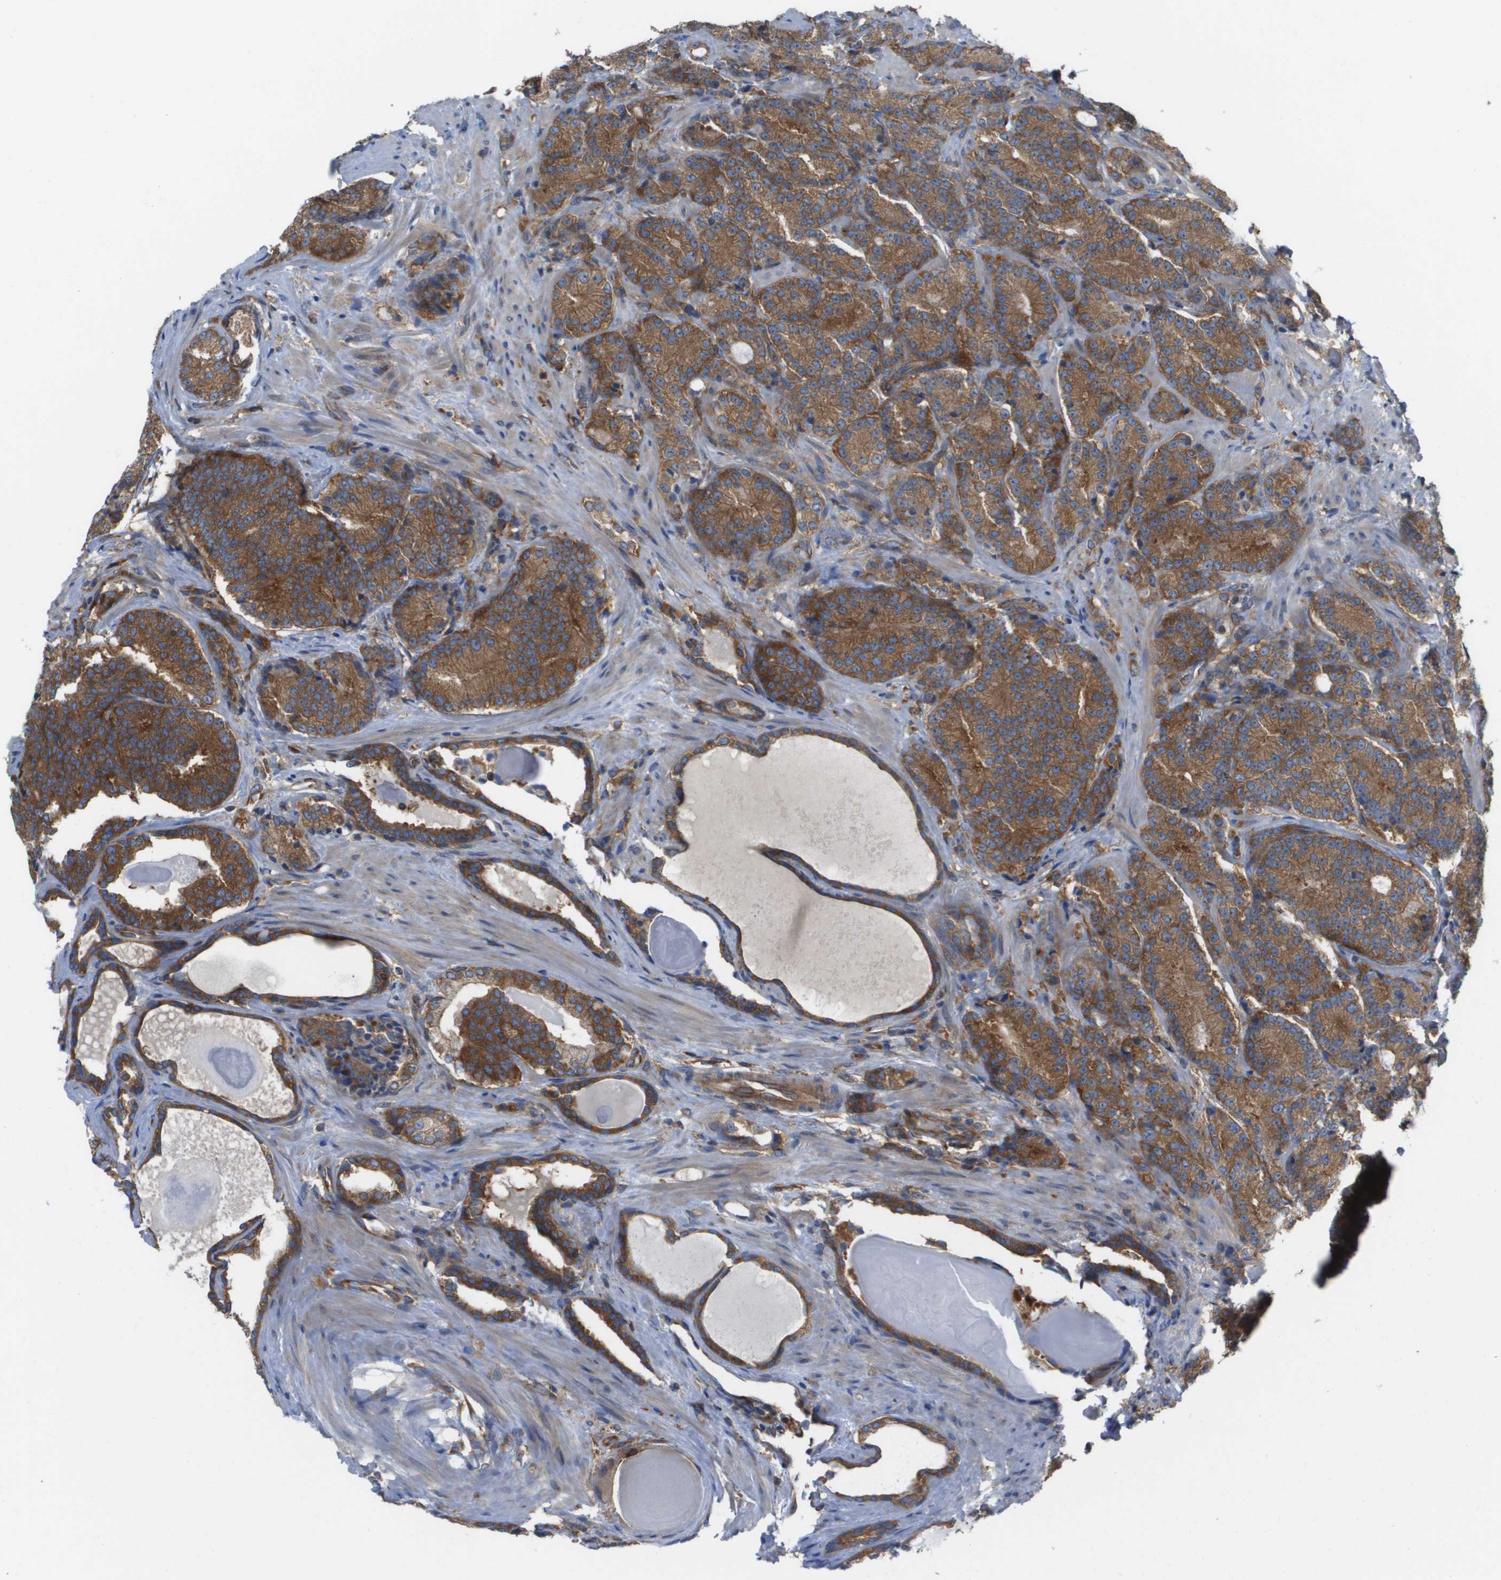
{"staining": {"intensity": "moderate", "quantity": ">75%", "location": "cytoplasmic/membranous"}, "tissue": "prostate cancer", "cell_type": "Tumor cells", "image_type": "cancer", "snomed": [{"axis": "morphology", "description": "Adenocarcinoma, High grade"}, {"axis": "topography", "description": "Prostate"}], "caption": "This photomicrograph exhibits high-grade adenocarcinoma (prostate) stained with immunohistochemistry to label a protein in brown. The cytoplasmic/membranous of tumor cells show moderate positivity for the protein. Nuclei are counter-stained blue.", "gene": "EIF4G2", "patient": {"sex": "male", "age": 61}}